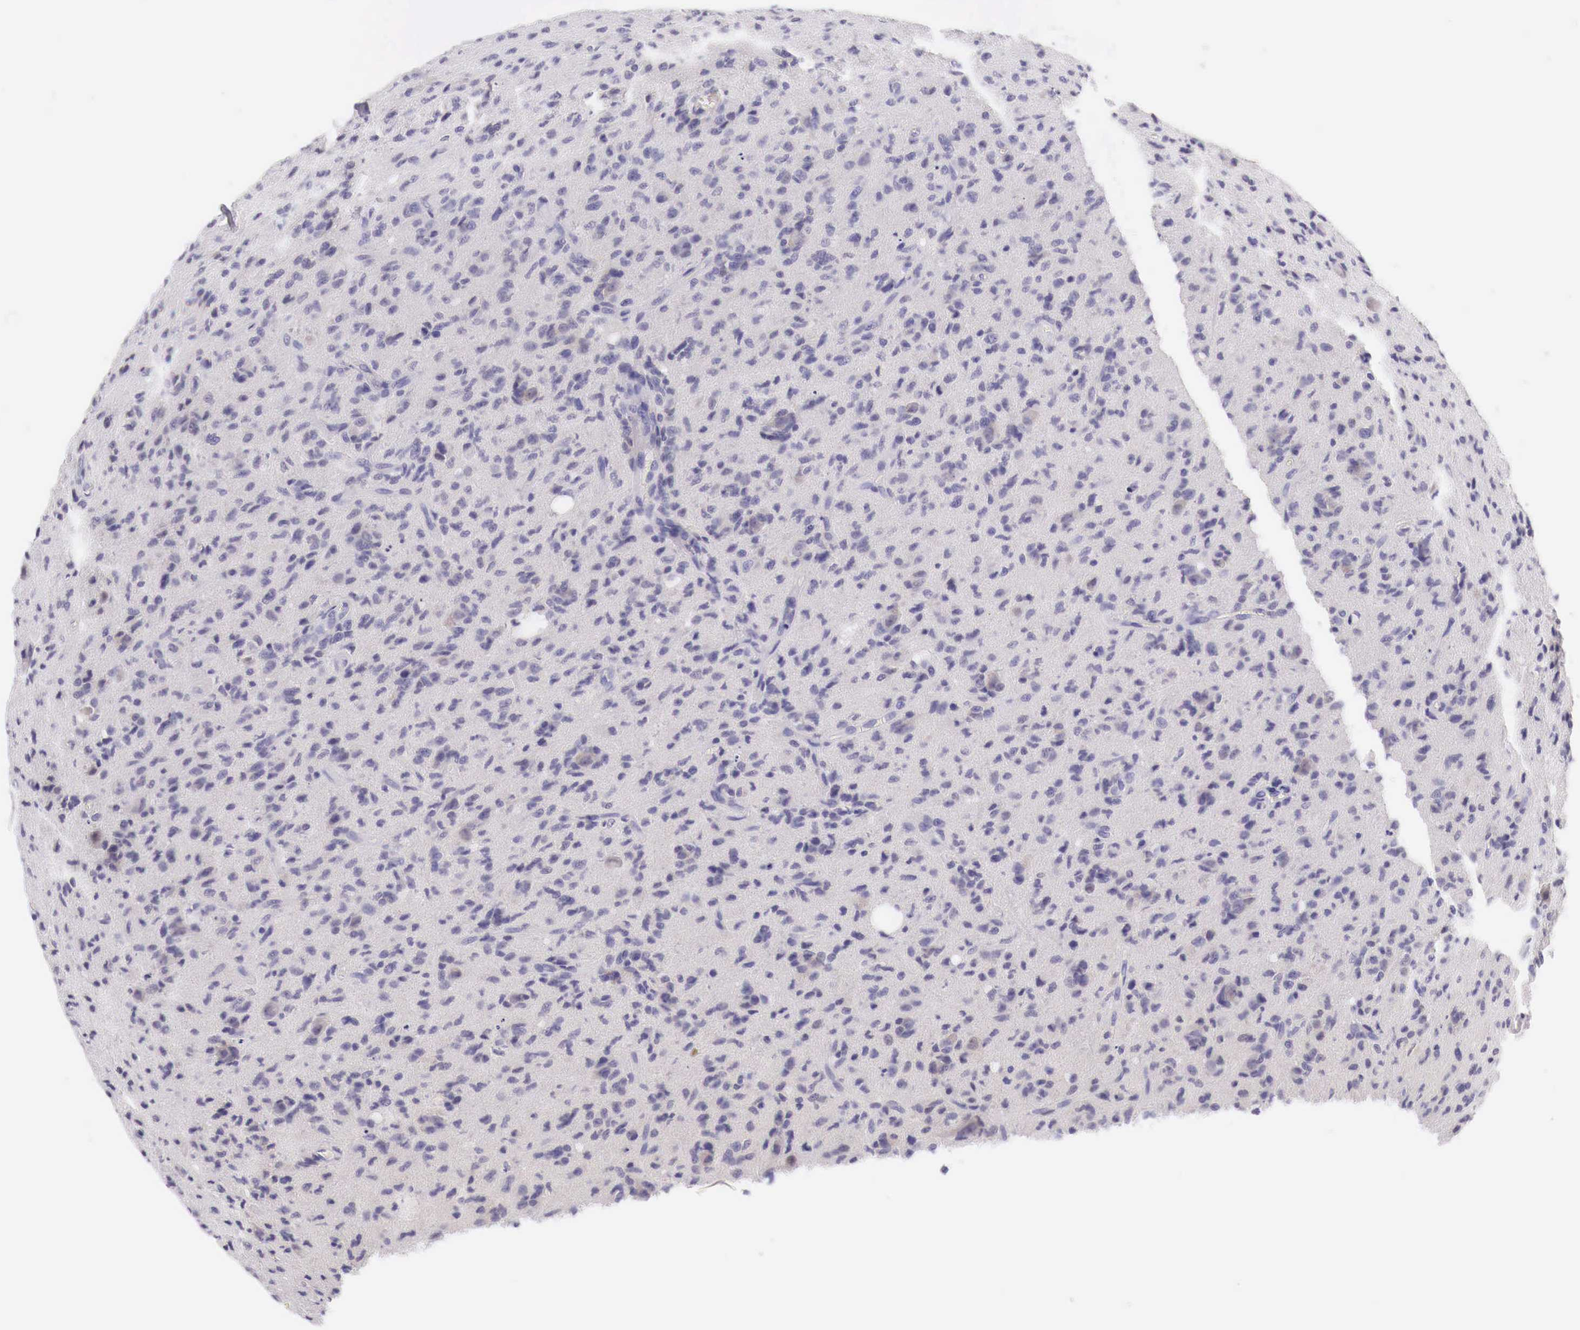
{"staining": {"intensity": "negative", "quantity": "none", "location": "none"}, "tissue": "glioma", "cell_type": "Tumor cells", "image_type": "cancer", "snomed": [{"axis": "morphology", "description": "Glioma, malignant, High grade"}, {"axis": "topography", "description": "Brain"}], "caption": "The photomicrograph displays no staining of tumor cells in glioma.", "gene": "BCL6", "patient": {"sex": "male", "age": 36}}